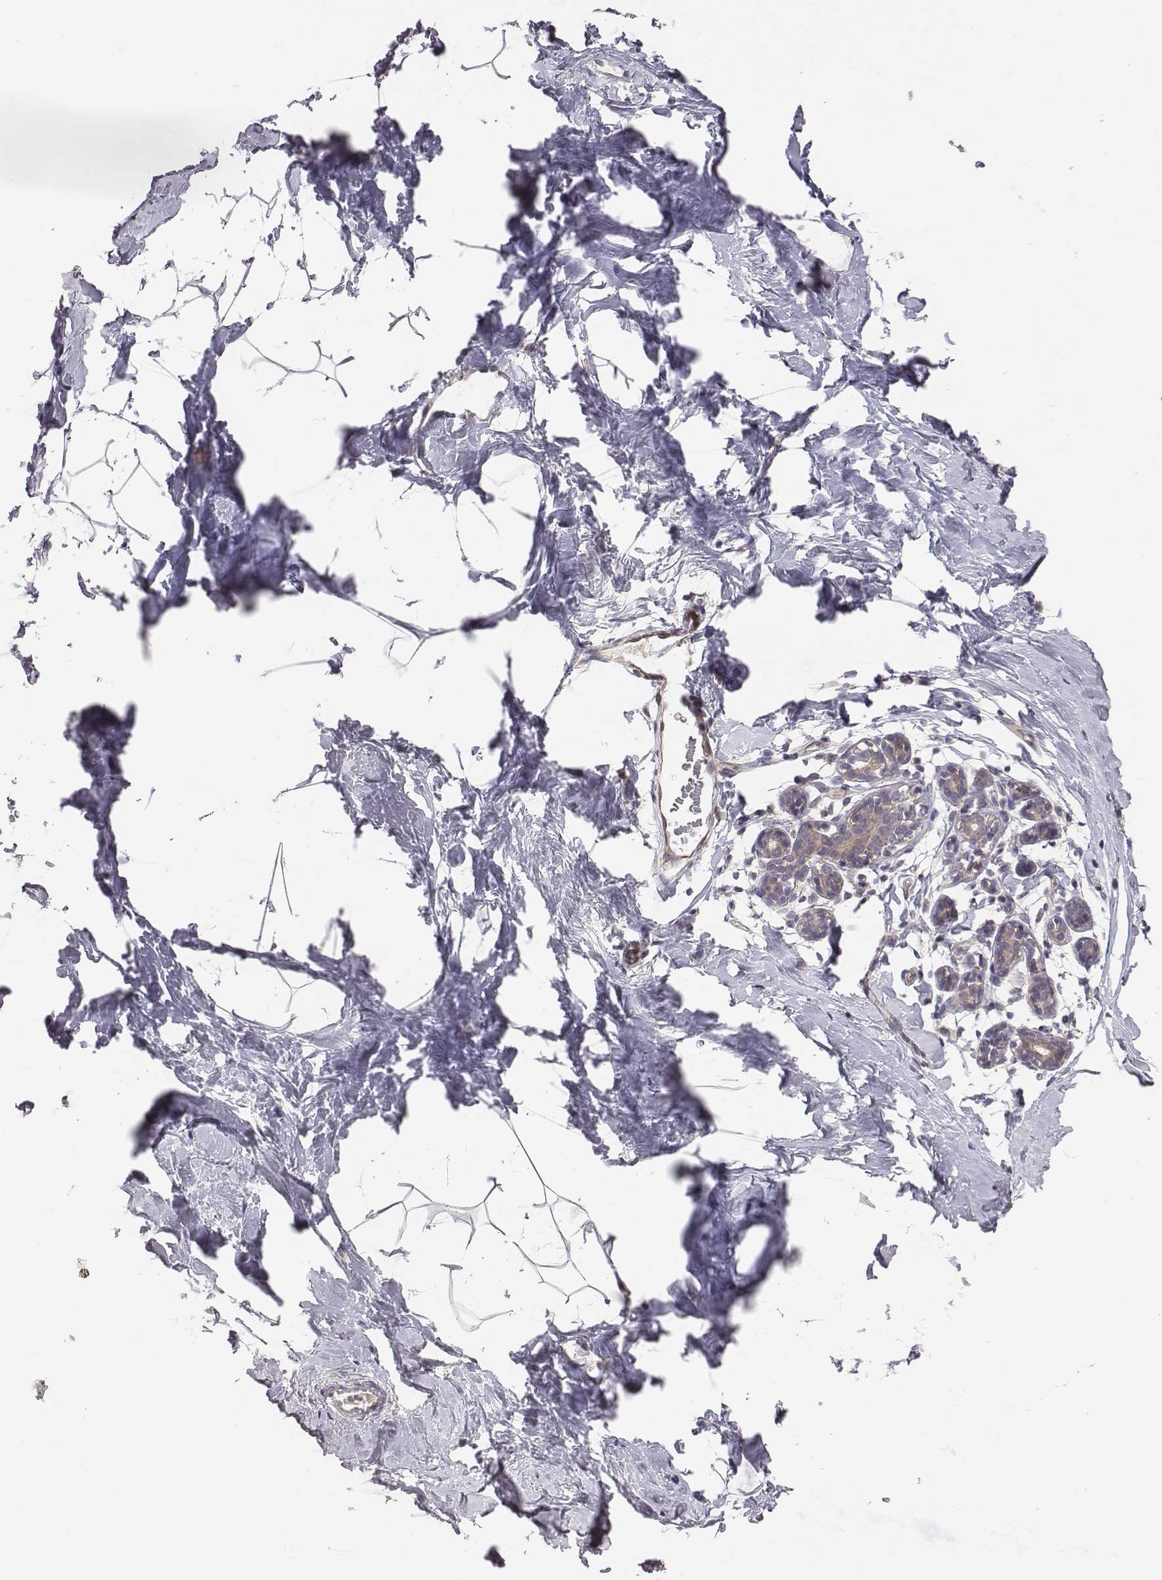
{"staining": {"intensity": "negative", "quantity": "none", "location": "none"}, "tissue": "breast", "cell_type": "Adipocytes", "image_type": "normal", "snomed": [{"axis": "morphology", "description": "Normal tissue, NOS"}, {"axis": "topography", "description": "Breast"}], "caption": "Immunohistochemical staining of unremarkable human breast shows no significant expression in adipocytes. (Immunohistochemistry, brightfield microscopy, high magnification).", "gene": "SMURF2", "patient": {"sex": "female", "age": 32}}